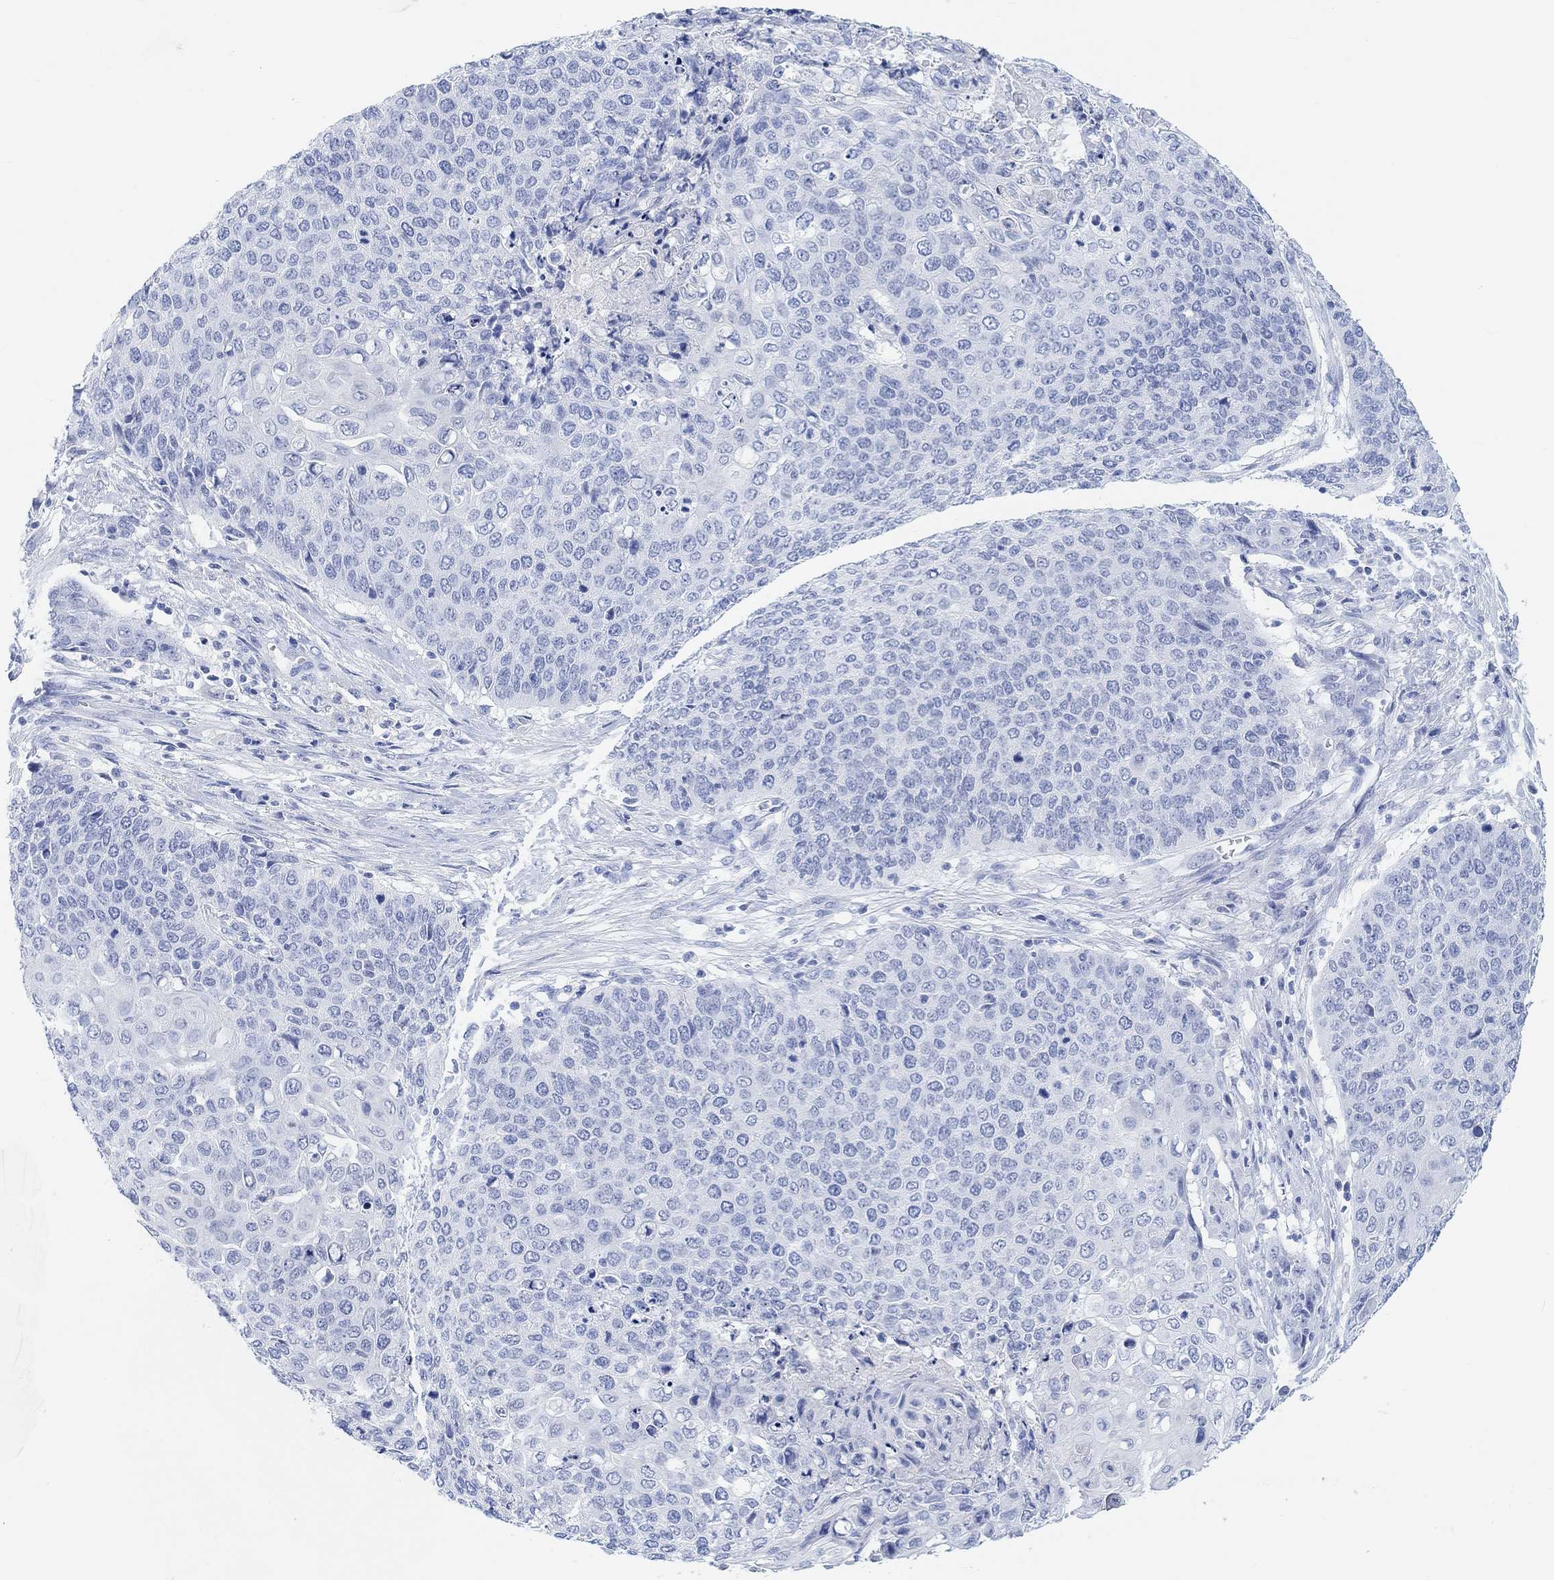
{"staining": {"intensity": "negative", "quantity": "none", "location": "none"}, "tissue": "cervical cancer", "cell_type": "Tumor cells", "image_type": "cancer", "snomed": [{"axis": "morphology", "description": "Squamous cell carcinoma, NOS"}, {"axis": "topography", "description": "Cervix"}], "caption": "Immunohistochemistry (IHC) histopathology image of cervical cancer stained for a protein (brown), which displays no expression in tumor cells. Nuclei are stained in blue.", "gene": "ENO4", "patient": {"sex": "female", "age": 39}}